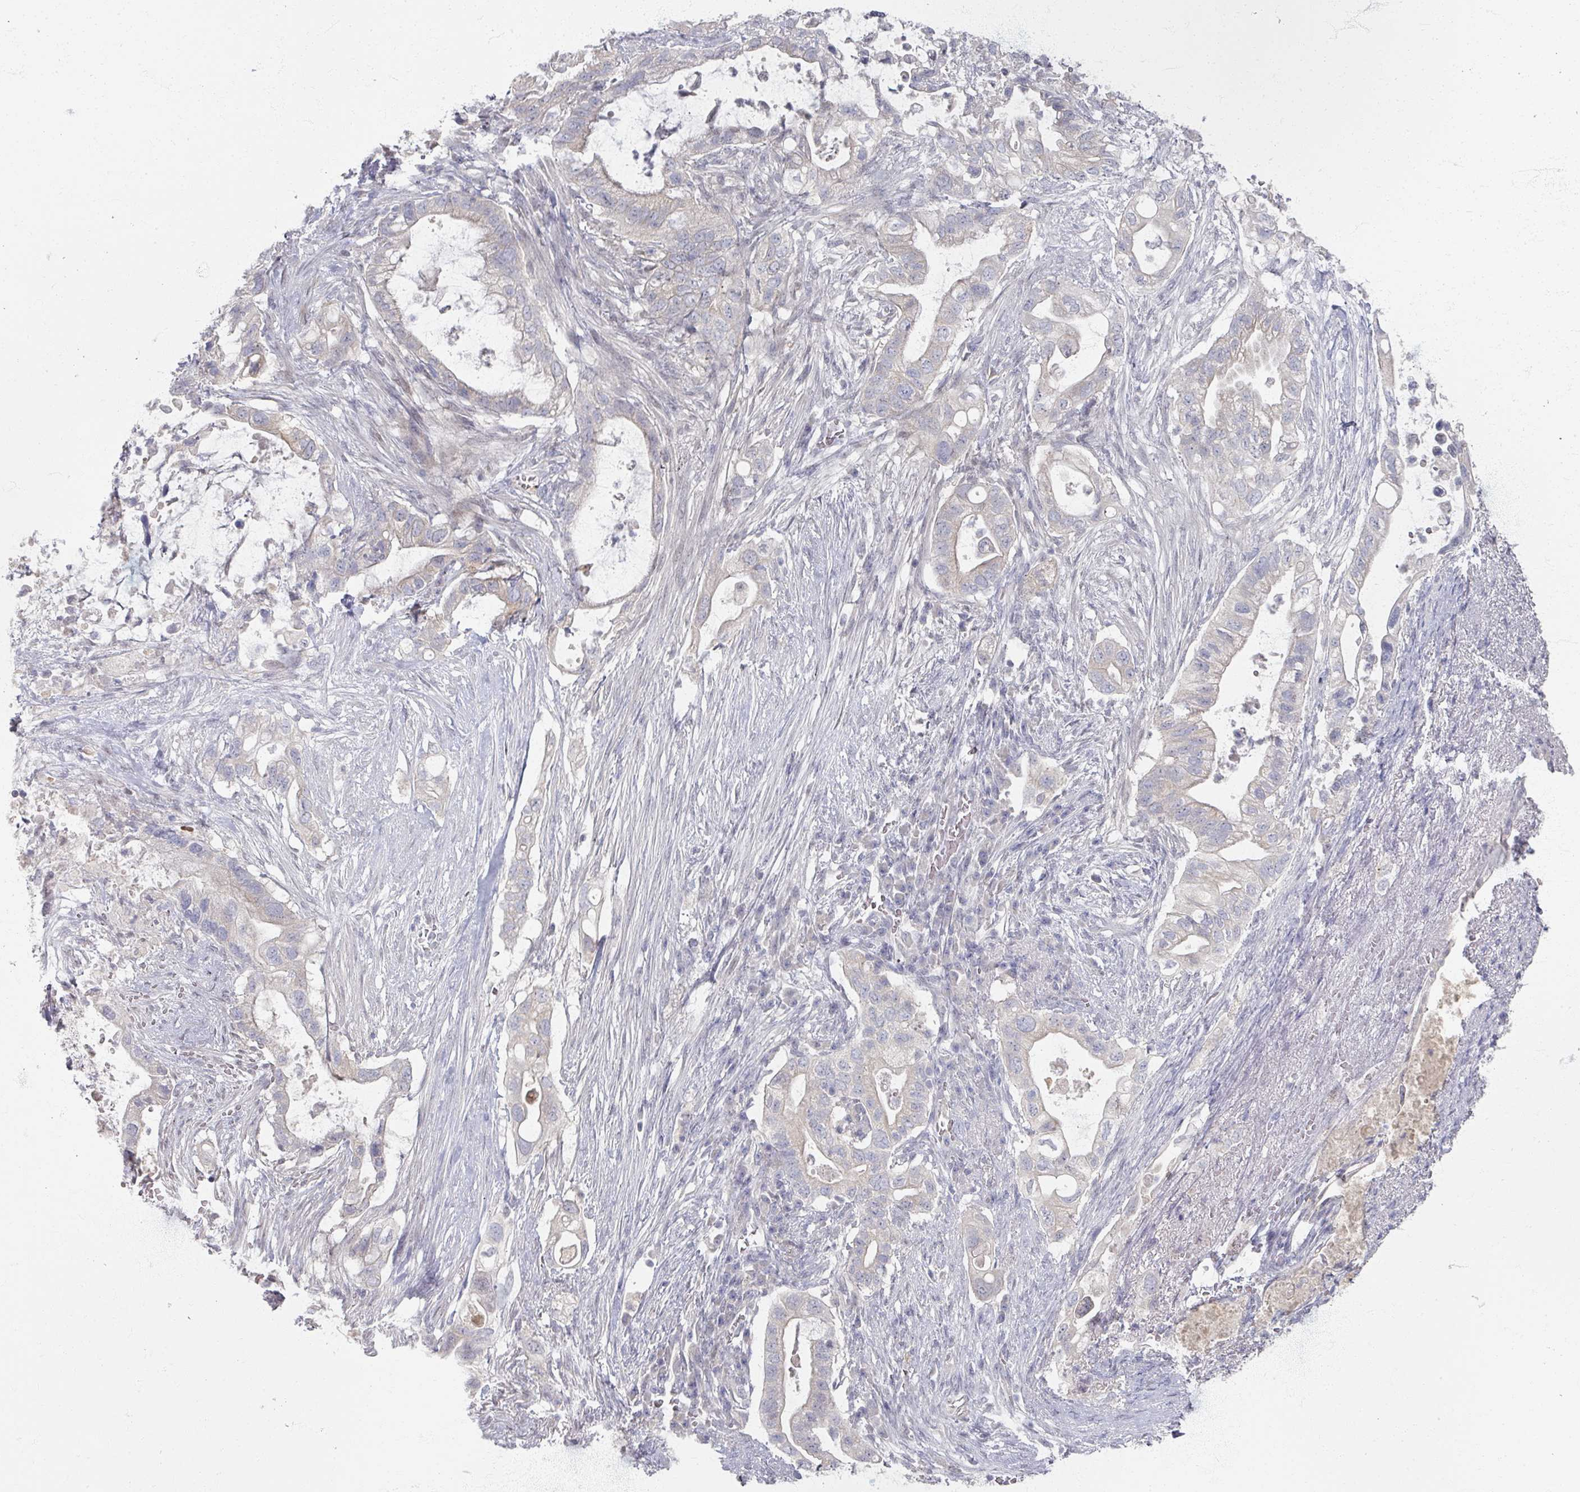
{"staining": {"intensity": "negative", "quantity": "none", "location": "none"}, "tissue": "pancreatic cancer", "cell_type": "Tumor cells", "image_type": "cancer", "snomed": [{"axis": "morphology", "description": "Adenocarcinoma, NOS"}, {"axis": "topography", "description": "Pancreas"}], "caption": "IHC image of human pancreatic adenocarcinoma stained for a protein (brown), which reveals no positivity in tumor cells. The staining was performed using DAB to visualize the protein expression in brown, while the nuclei were stained in blue with hematoxylin (Magnification: 20x).", "gene": "TTYH3", "patient": {"sex": "female", "age": 72}}